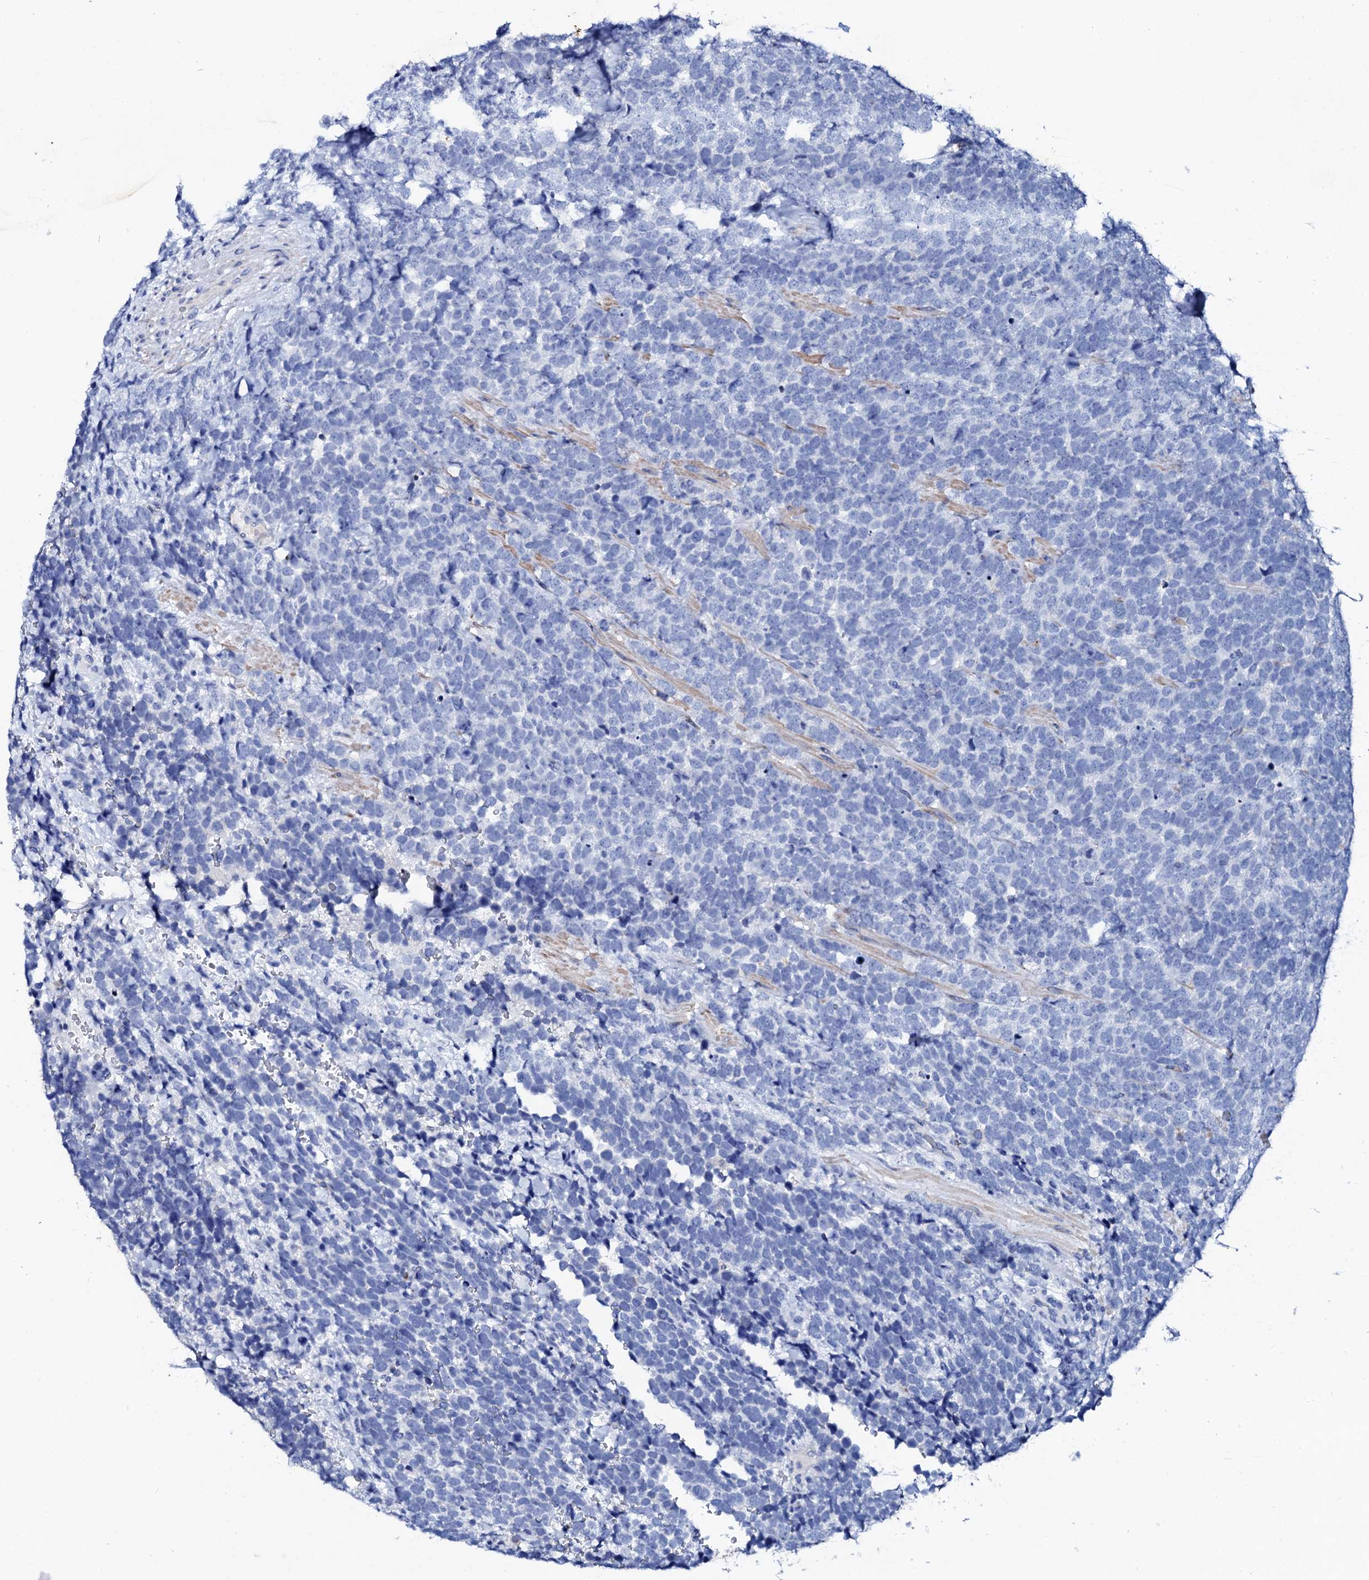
{"staining": {"intensity": "negative", "quantity": "none", "location": "none"}, "tissue": "urothelial cancer", "cell_type": "Tumor cells", "image_type": "cancer", "snomed": [{"axis": "morphology", "description": "Urothelial carcinoma, High grade"}, {"axis": "topography", "description": "Urinary bladder"}], "caption": "Immunohistochemical staining of human urothelial cancer shows no significant positivity in tumor cells. (DAB IHC visualized using brightfield microscopy, high magnification).", "gene": "GLB1L3", "patient": {"sex": "female", "age": 82}}